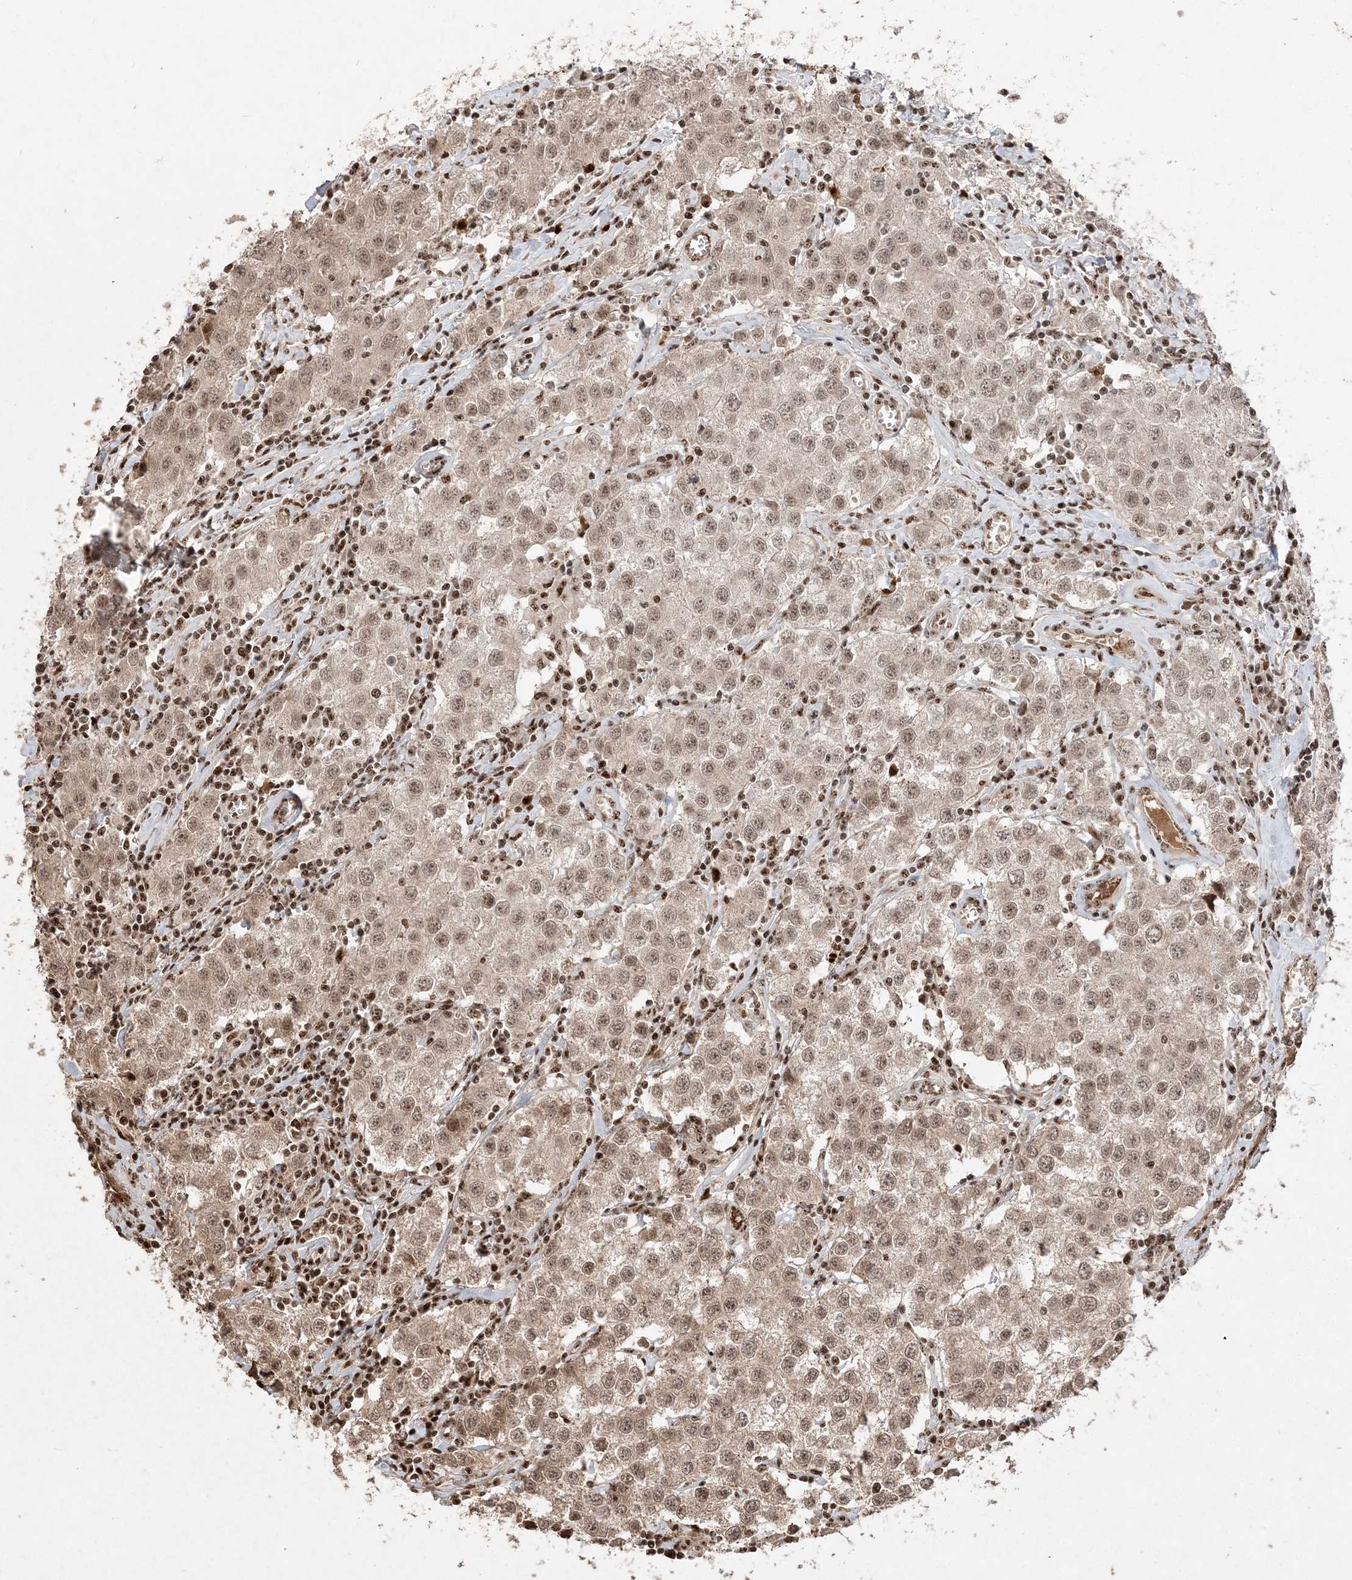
{"staining": {"intensity": "moderate", "quantity": ">75%", "location": "nuclear"}, "tissue": "testis cancer", "cell_type": "Tumor cells", "image_type": "cancer", "snomed": [{"axis": "morphology", "description": "Seminoma, NOS"}, {"axis": "morphology", "description": "Carcinoma, Embryonal, NOS"}, {"axis": "topography", "description": "Testis"}], "caption": "Protein expression analysis of testis cancer (embryonal carcinoma) shows moderate nuclear expression in approximately >75% of tumor cells.", "gene": "RBM17", "patient": {"sex": "male", "age": 43}}